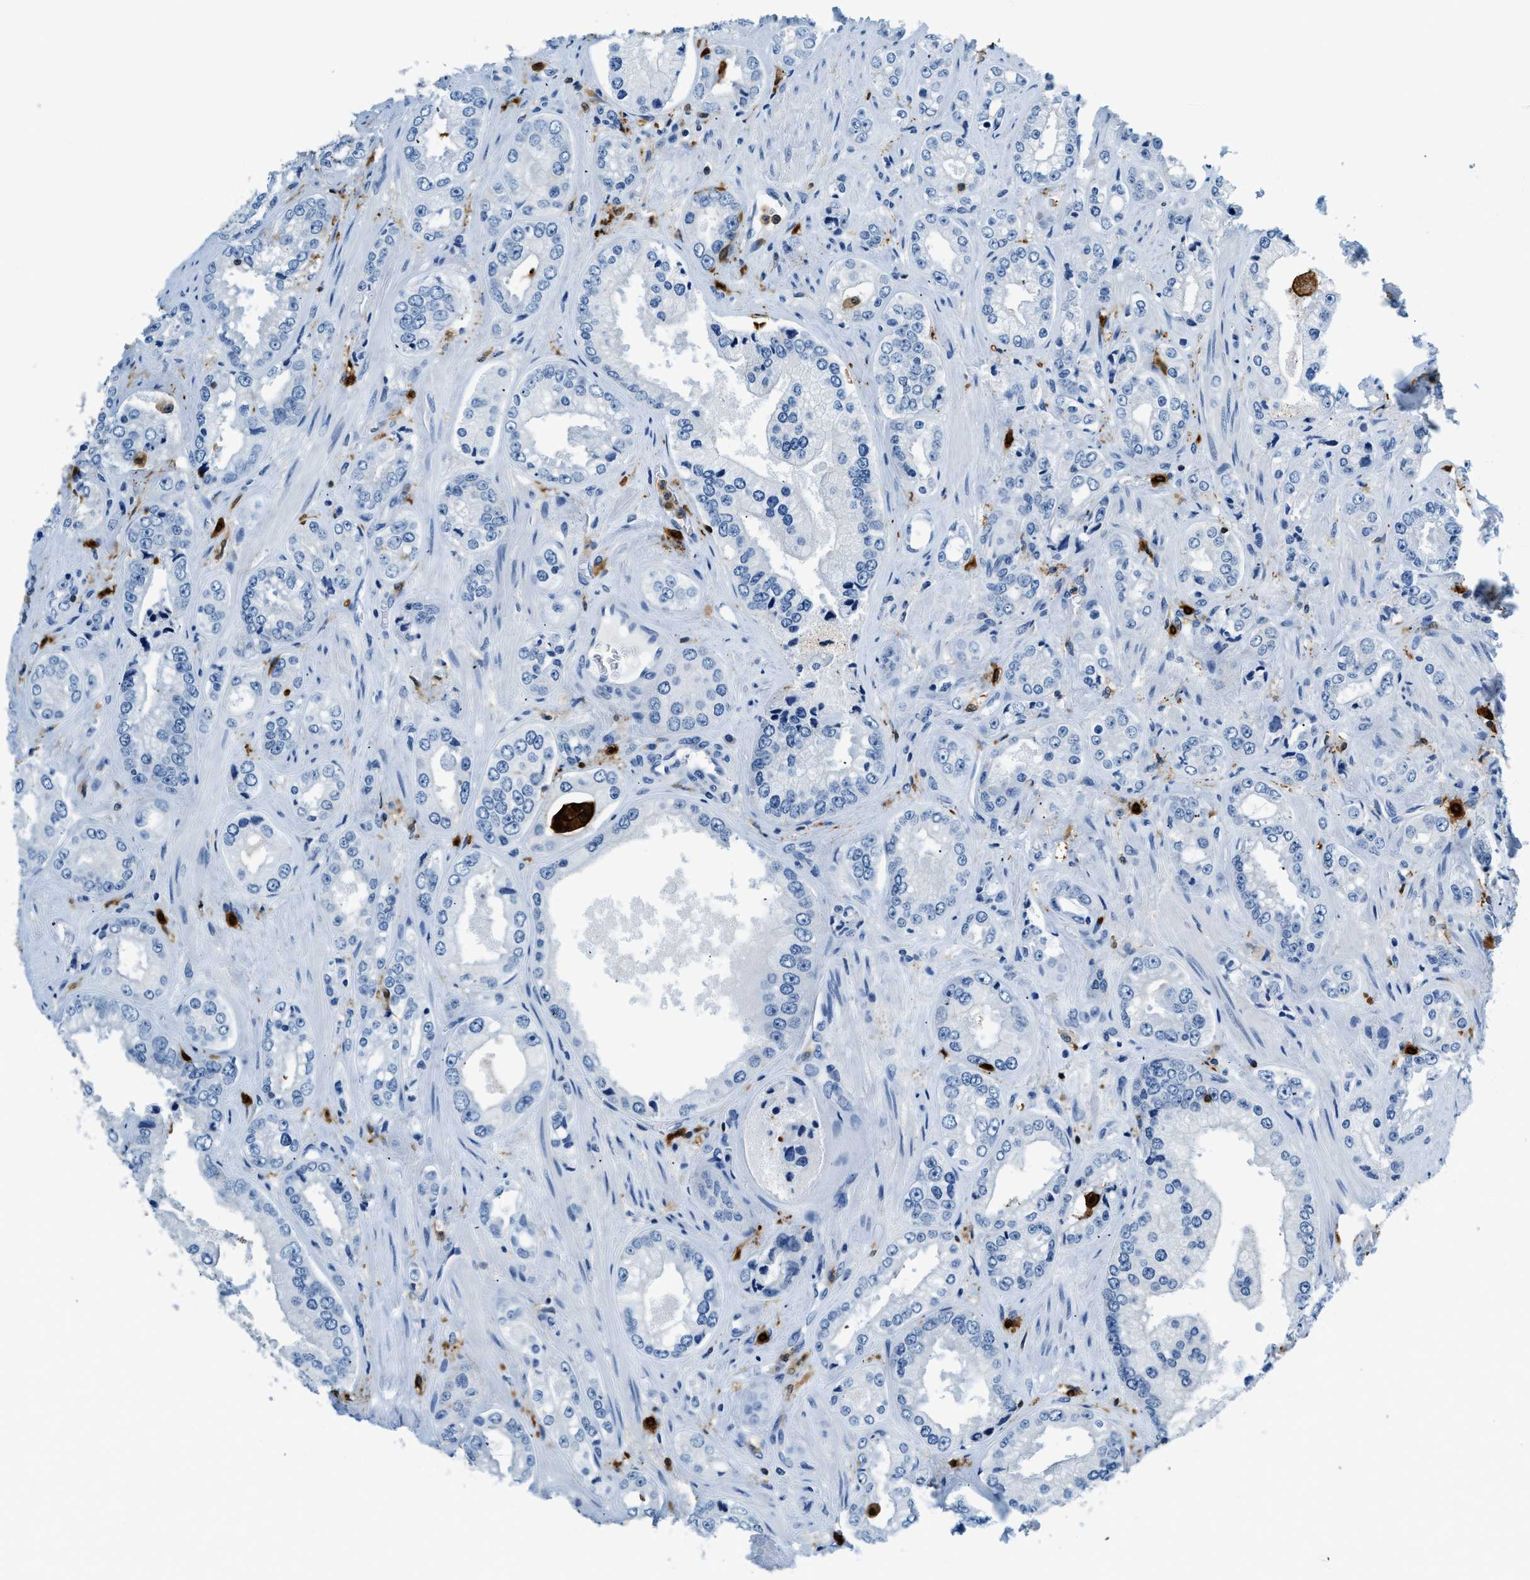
{"staining": {"intensity": "negative", "quantity": "none", "location": "none"}, "tissue": "prostate cancer", "cell_type": "Tumor cells", "image_type": "cancer", "snomed": [{"axis": "morphology", "description": "Adenocarcinoma, High grade"}, {"axis": "topography", "description": "Prostate"}], "caption": "IHC of prostate cancer shows no expression in tumor cells.", "gene": "CAPG", "patient": {"sex": "male", "age": 61}}